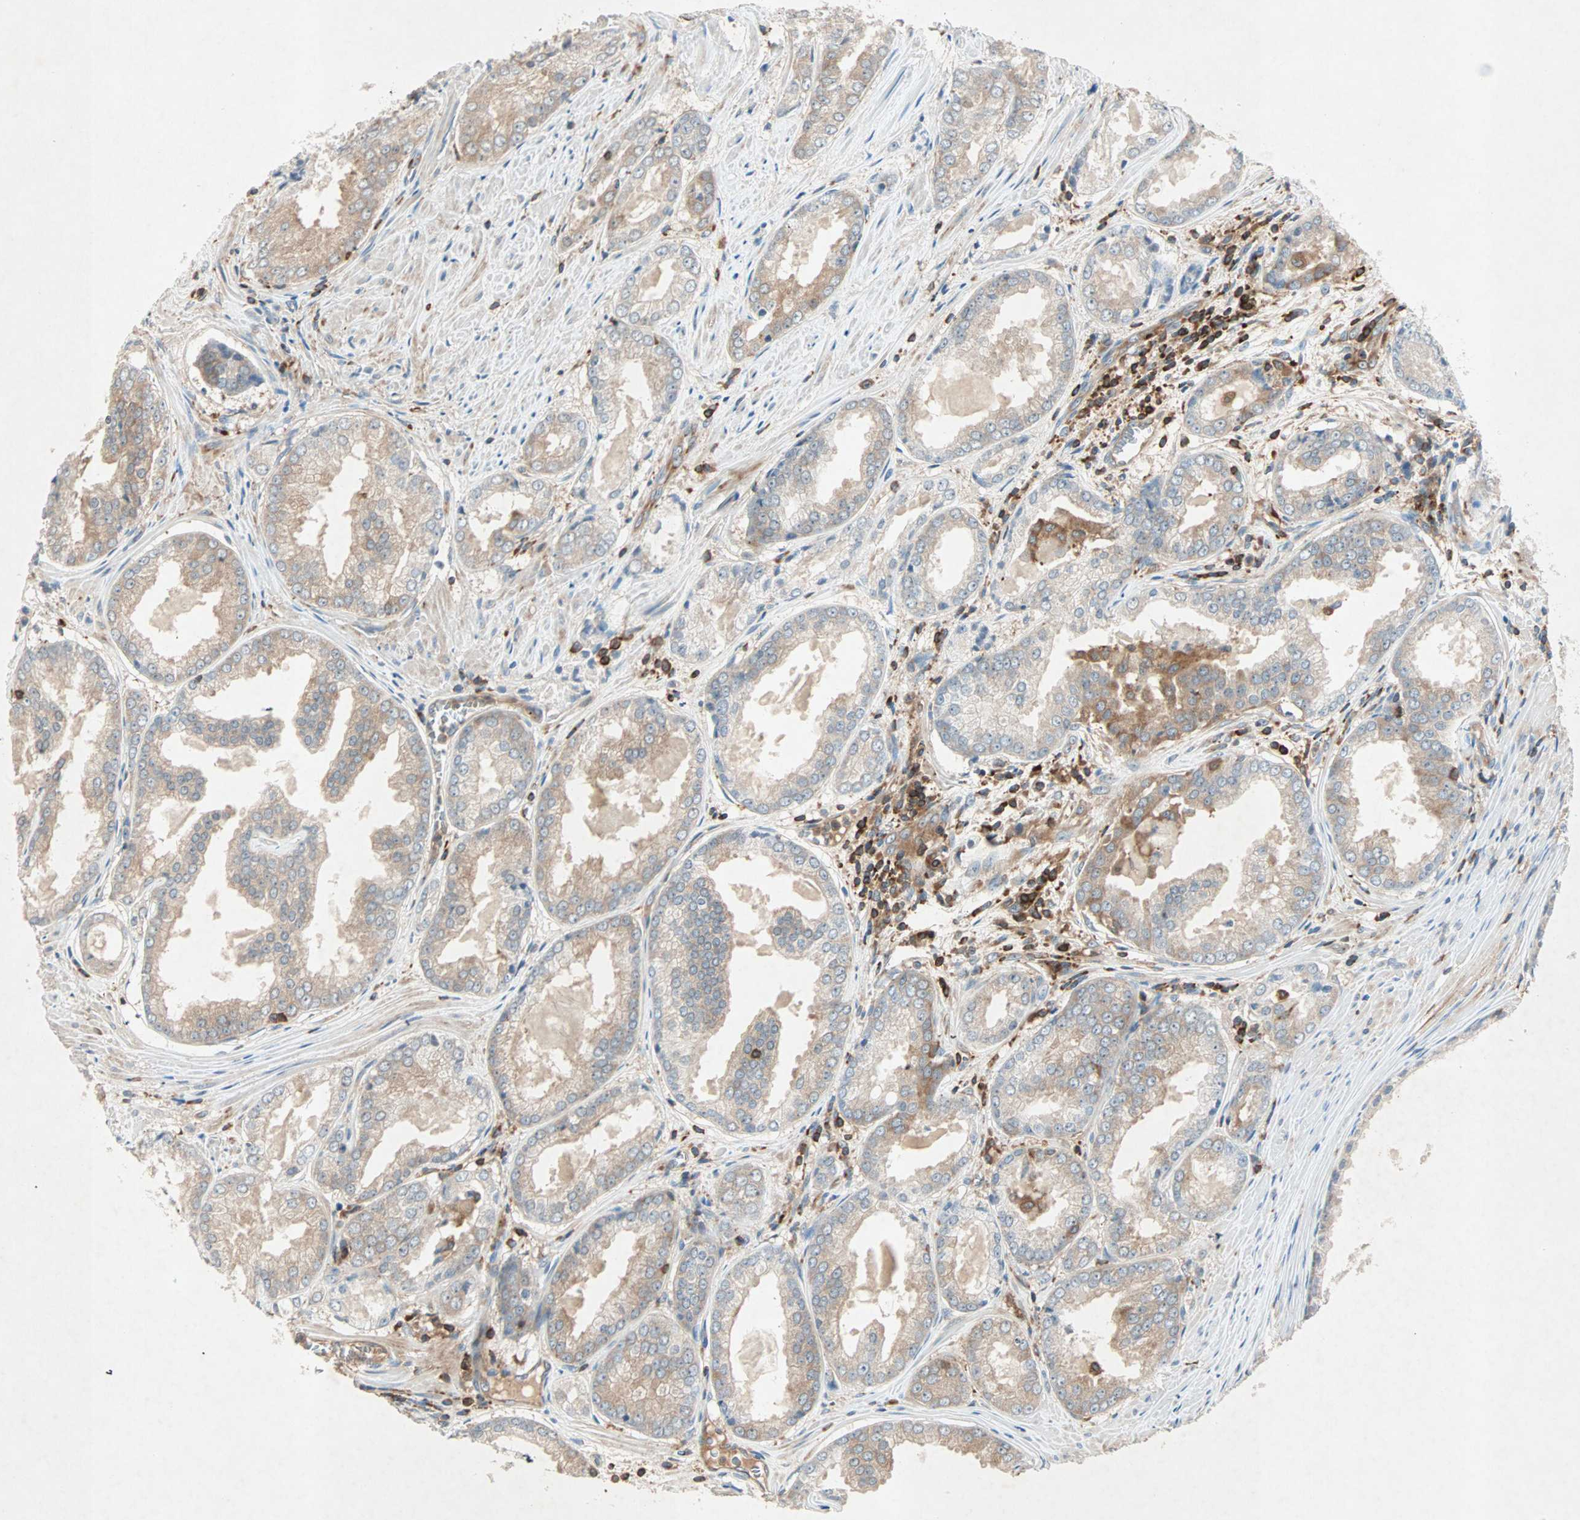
{"staining": {"intensity": "moderate", "quantity": ">75%", "location": "cytoplasmic/membranous"}, "tissue": "prostate cancer", "cell_type": "Tumor cells", "image_type": "cancer", "snomed": [{"axis": "morphology", "description": "Adenocarcinoma, Low grade"}, {"axis": "topography", "description": "Prostate"}], "caption": "High-power microscopy captured an immunohistochemistry (IHC) micrograph of prostate low-grade adenocarcinoma, revealing moderate cytoplasmic/membranous staining in about >75% of tumor cells.", "gene": "TEC", "patient": {"sex": "male", "age": 64}}